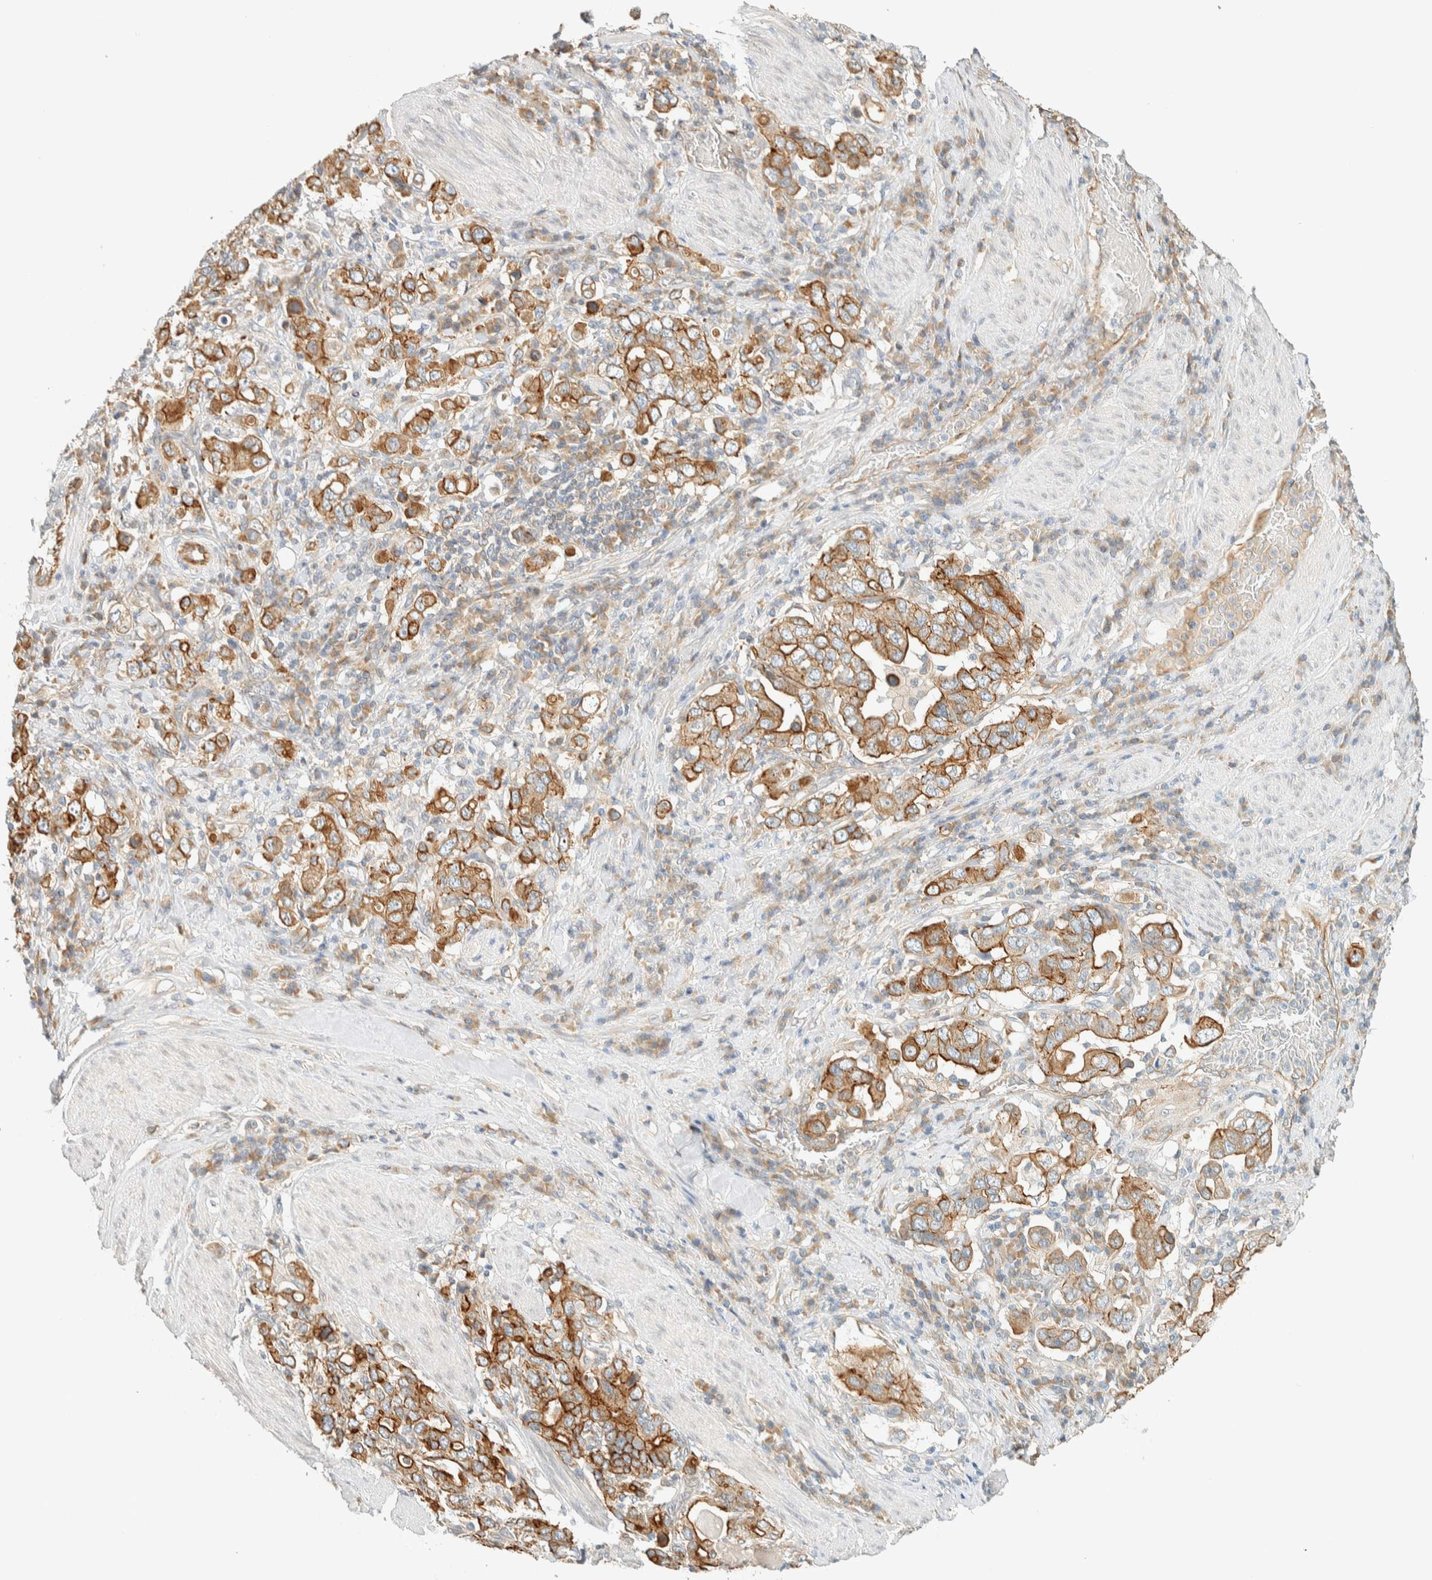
{"staining": {"intensity": "moderate", "quantity": ">75%", "location": "cytoplasmic/membranous"}, "tissue": "stomach cancer", "cell_type": "Tumor cells", "image_type": "cancer", "snomed": [{"axis": "morphology", "description": "Adenocarcinoma, NOS"}, {"axis": "topography", "description": "Stomach, upper"}], "caption": "This image reveals immunohistochemistry staining of adenocarcinoma (stomach), with medium moderate cytoplasmic/membranous staining in approximately >75% of tumor cells.", "gene": "LIMA1", "patient": {"sex": "male", "age": 62}}